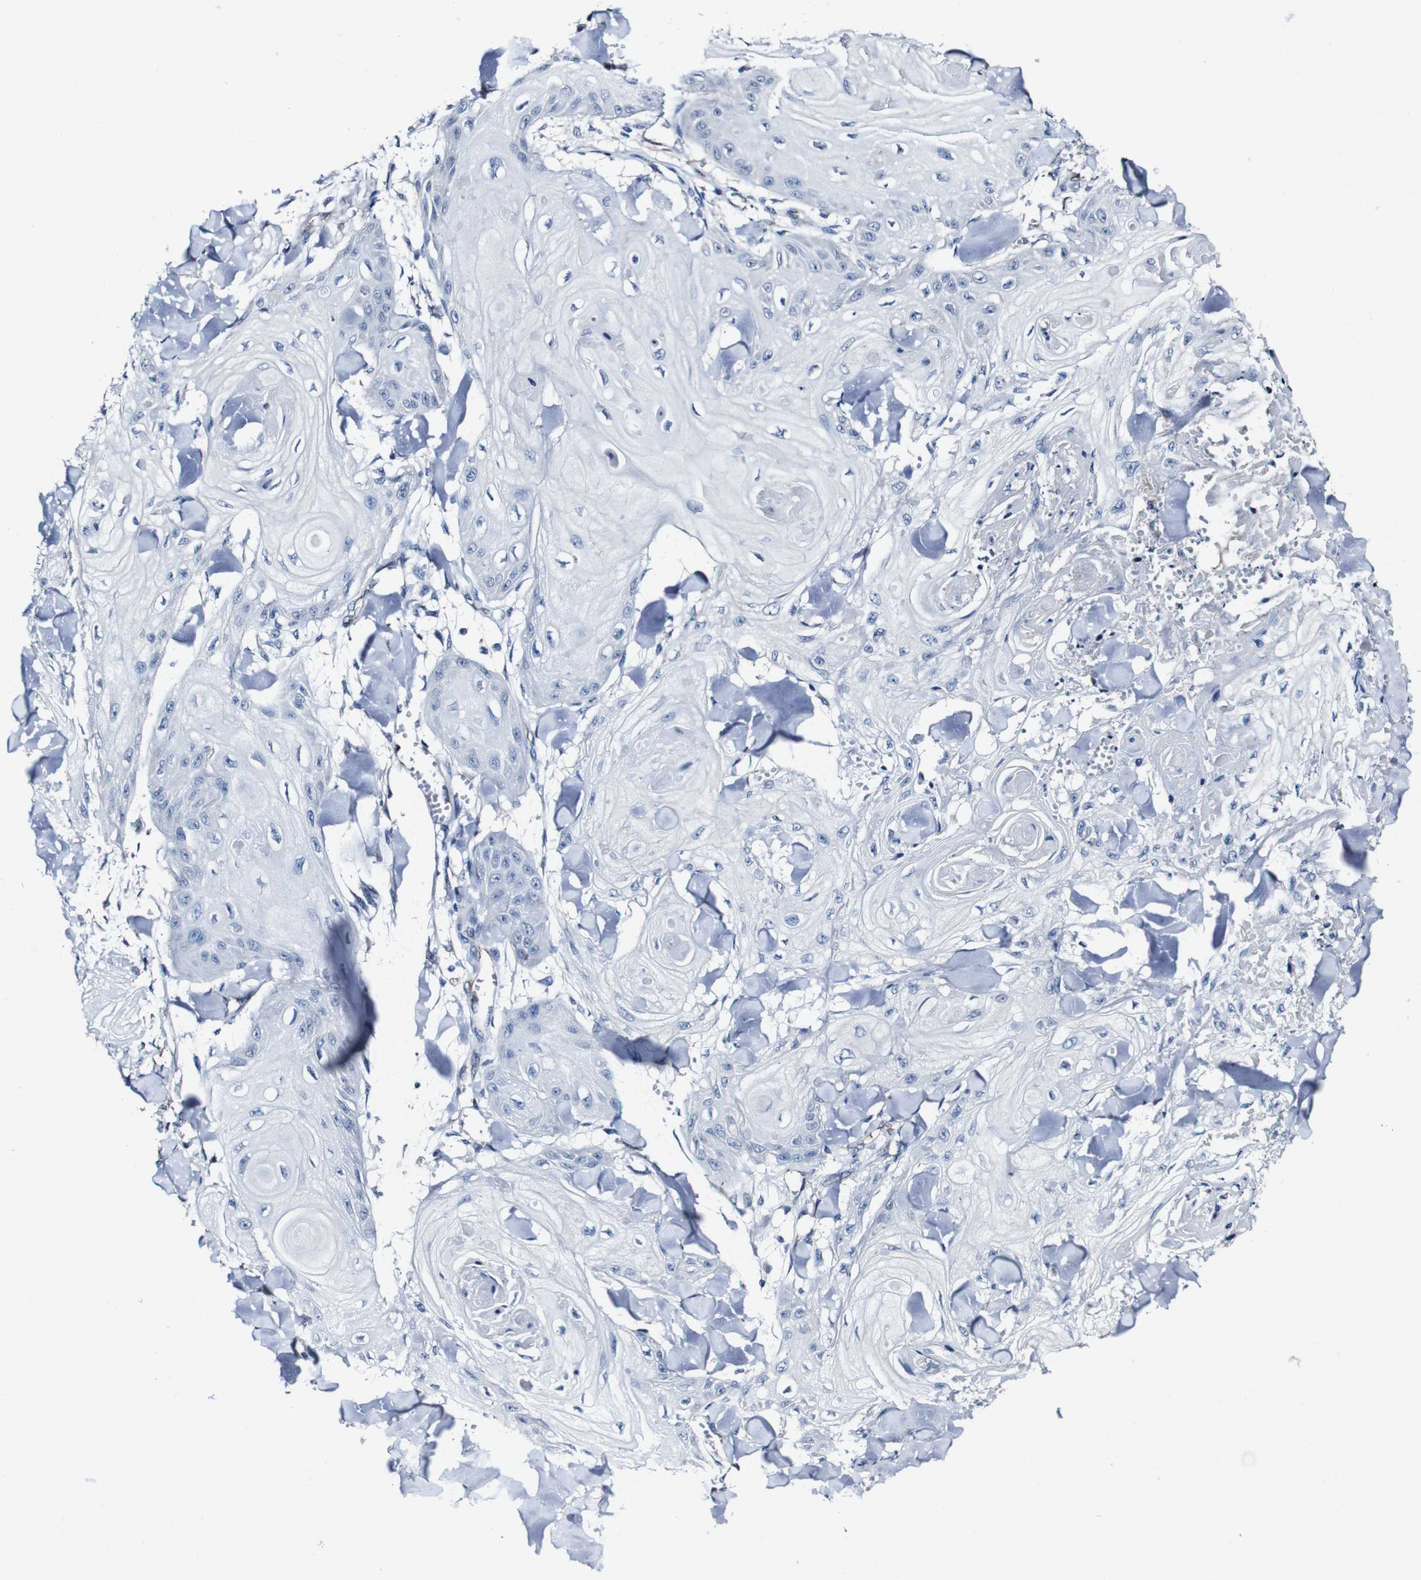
{"staining": {"intensity": "negative", "quantity": "none", "location": "none"}, "tissue": "skin cancer", "cell_type": "Tumor cells", "image_type": "cancer", "snomed": [{"axis": "morphology", "description": "Squamous cell carcinoma, NOS"}, {"axis": "topography", "description": "Skin"}], "caption": "Skin squamous cell carcinoma was stained to show a protein in brown. There is no significant positivity in tumor cells.", "gene": "GRAMD1A", "patient": {"sex": "male", "age": 74}}